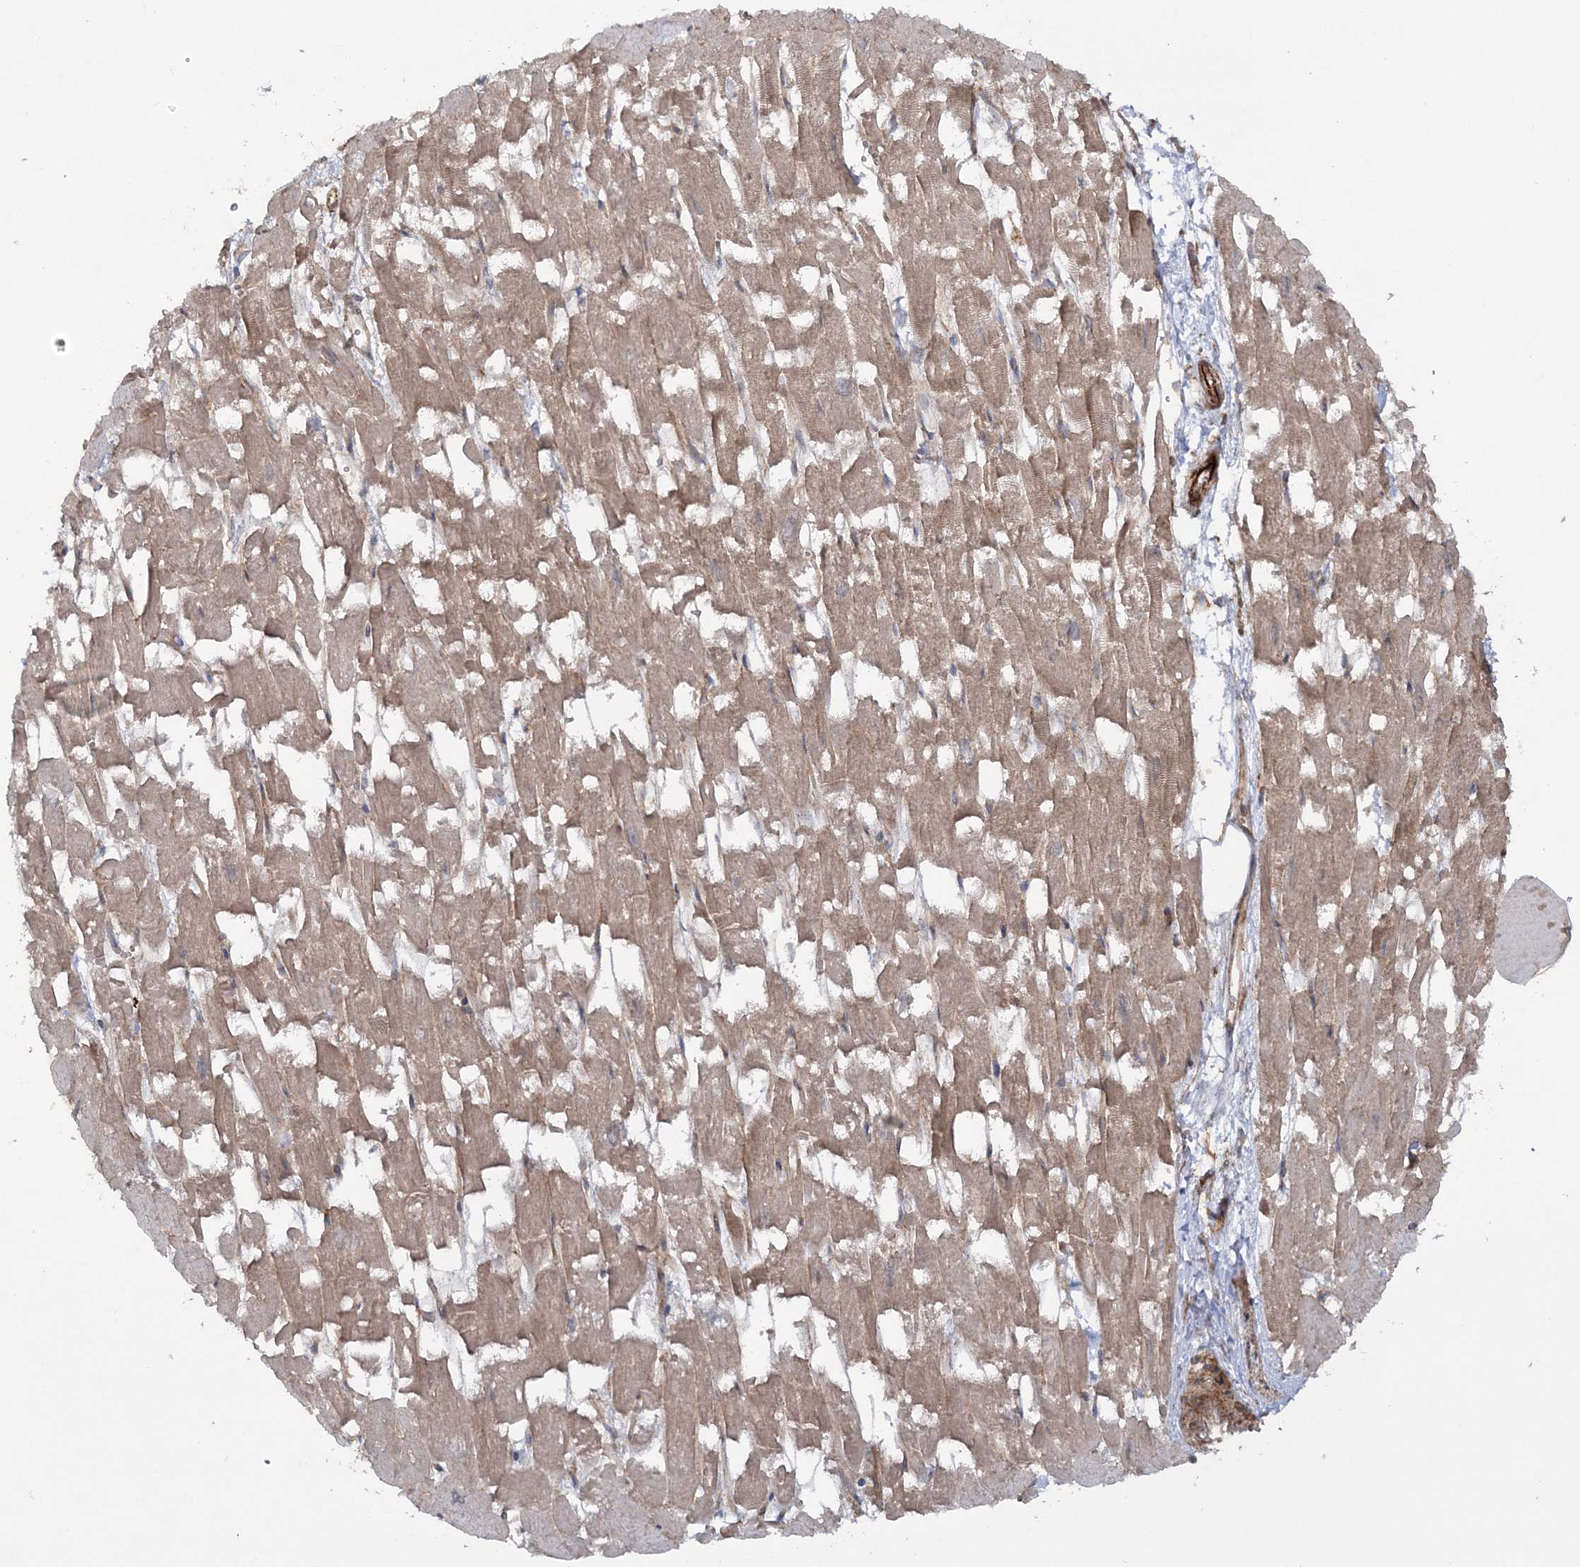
{"staining": {"intensity": "moderate", "quantity": ">75%", "location": "cytoplasmic/membranous"}, "tissue": "heart muscle", "cell_type": "Cardiomyocytes", "image_type": "normal", "snomed": [{"axis": "morphology", "description": "Normal tissue, NOS"}, {"axis": "topography", "description": "Heart"}], "caption": "IHC of benign heart muscle reveals medium levels of moderate cytoplasmic/membranous positivity in approximately >75% of cardiomyocytes.", "gene": "MOCS2", "patient": {"sex": "male", "age": 54}}